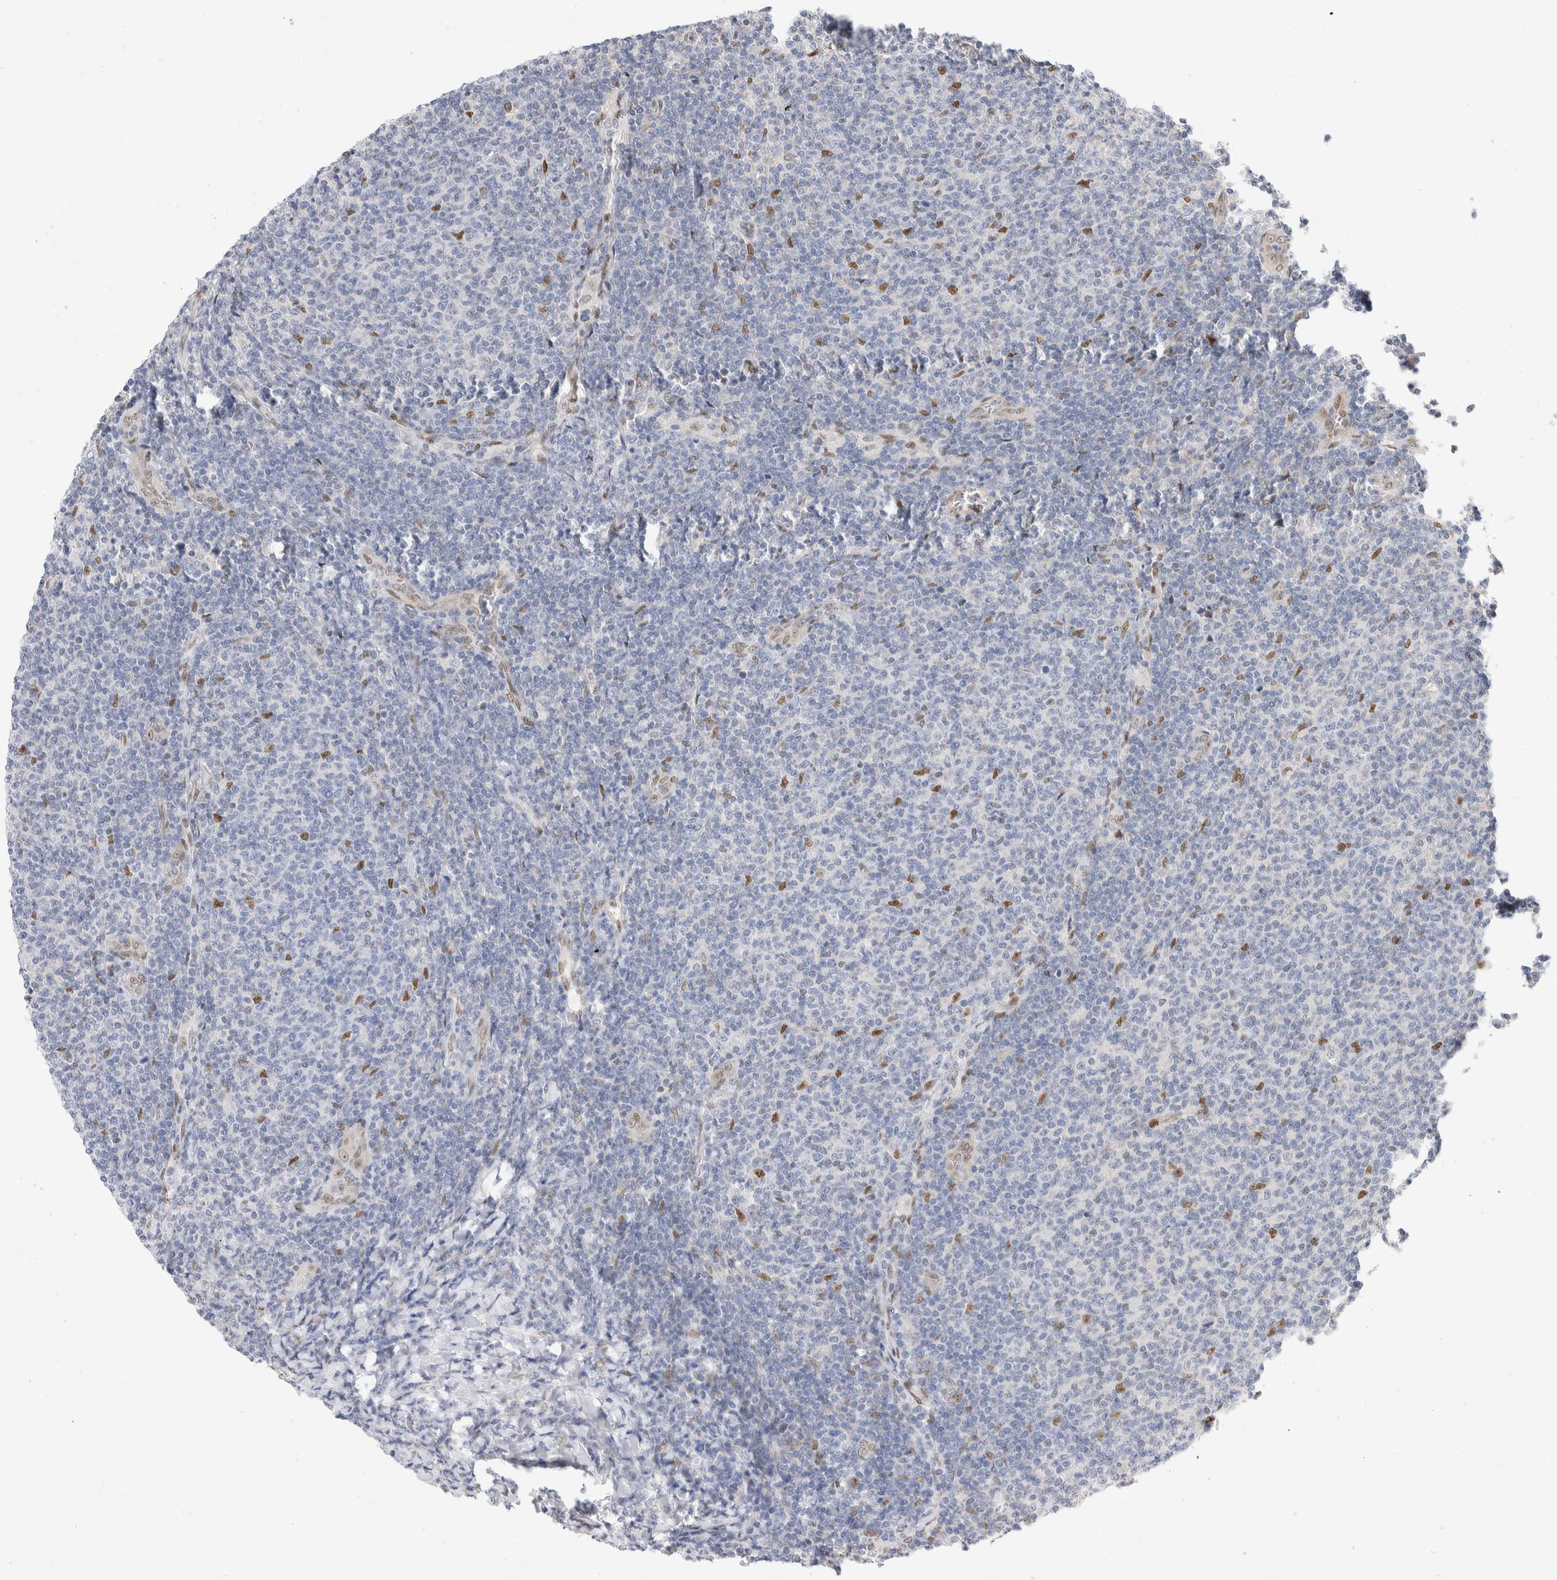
{"staining": {"intensity": "negative", "quantity": "none", "location": "none"}, "tissue": "lymphoma", "cell_type": "Tumor cells", "image_type": "cancer", "snomed": [{"axis": "morphology", "description": "Malignant lymphoma, non-Hodgkin's type, Low grade"}, {"axis": "topography", "description": "Lymph node"}], "caption": "A high-resolution micrograph shows immunohistochemistry staining of lymphoma, which demonstrates no significant positivity in tumor cells. The staining was performed using DAB (3,3'-diaminobenzidine) to visualize the protein expression in brown, while the nuclei were stained in blue with hematoxylin (Magnification: 20x).", "gene": "NSMAF", "patient": {"sex": "male", "age": 66}}